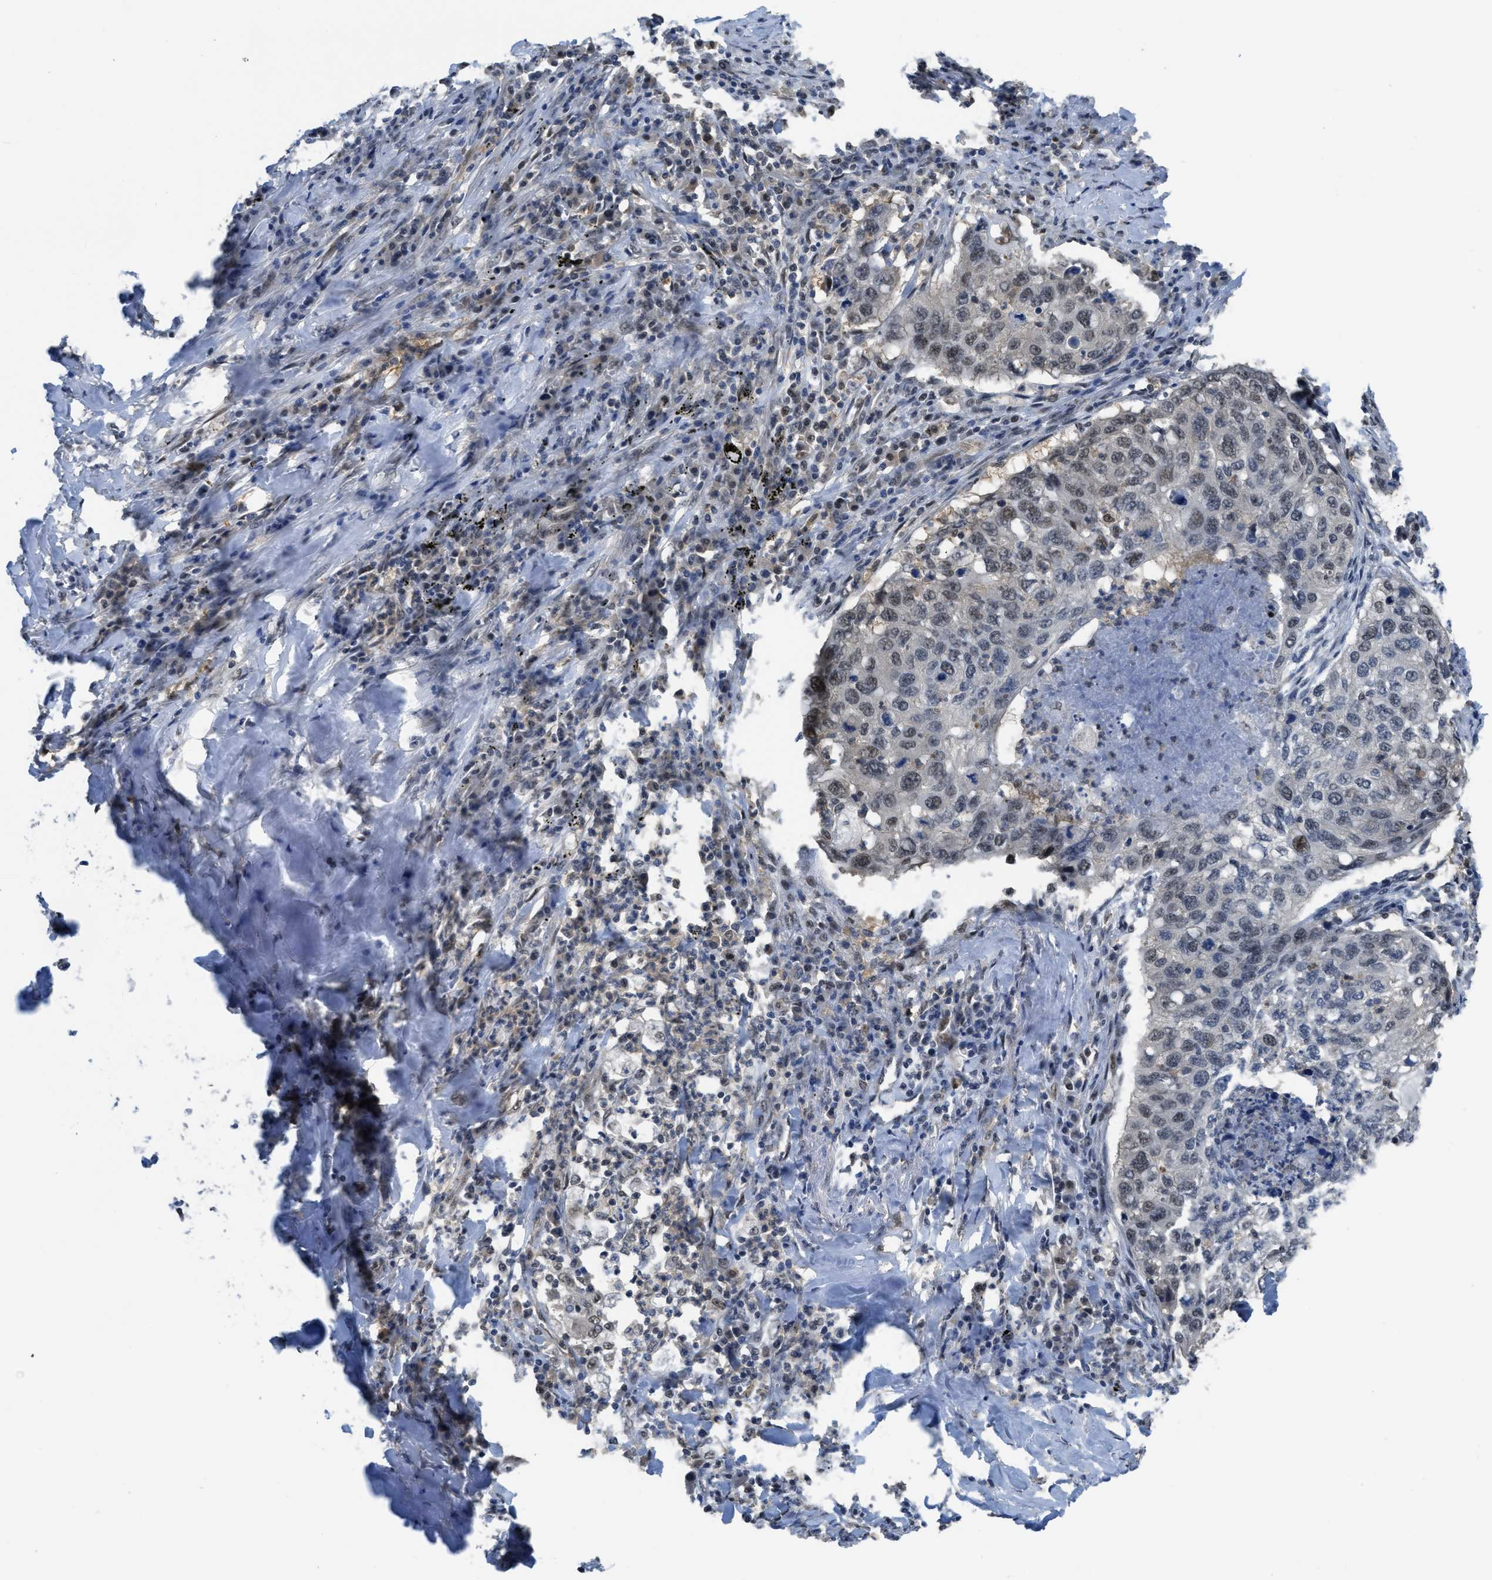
{"staining": {"intensity": "moderate", "quantity": "25%-75%", "location": "nuclear"}, "tissue": "lung cancer", "cell_type": "Tumor cells", "image_type": "cancer", "snomed": [{"axis": "morphology", "description": "Squamous cell carcinoma, NOS"}, {"axis": "topography", "description": "Lung"}], "caption": "An image of lung cancer (squamous cell carcinoma) stained for a protein reveals moderate nuclear brown staining in tumor cells.", "gene": "PSMC5", "patient": {"sex": "female", "age": 63}}